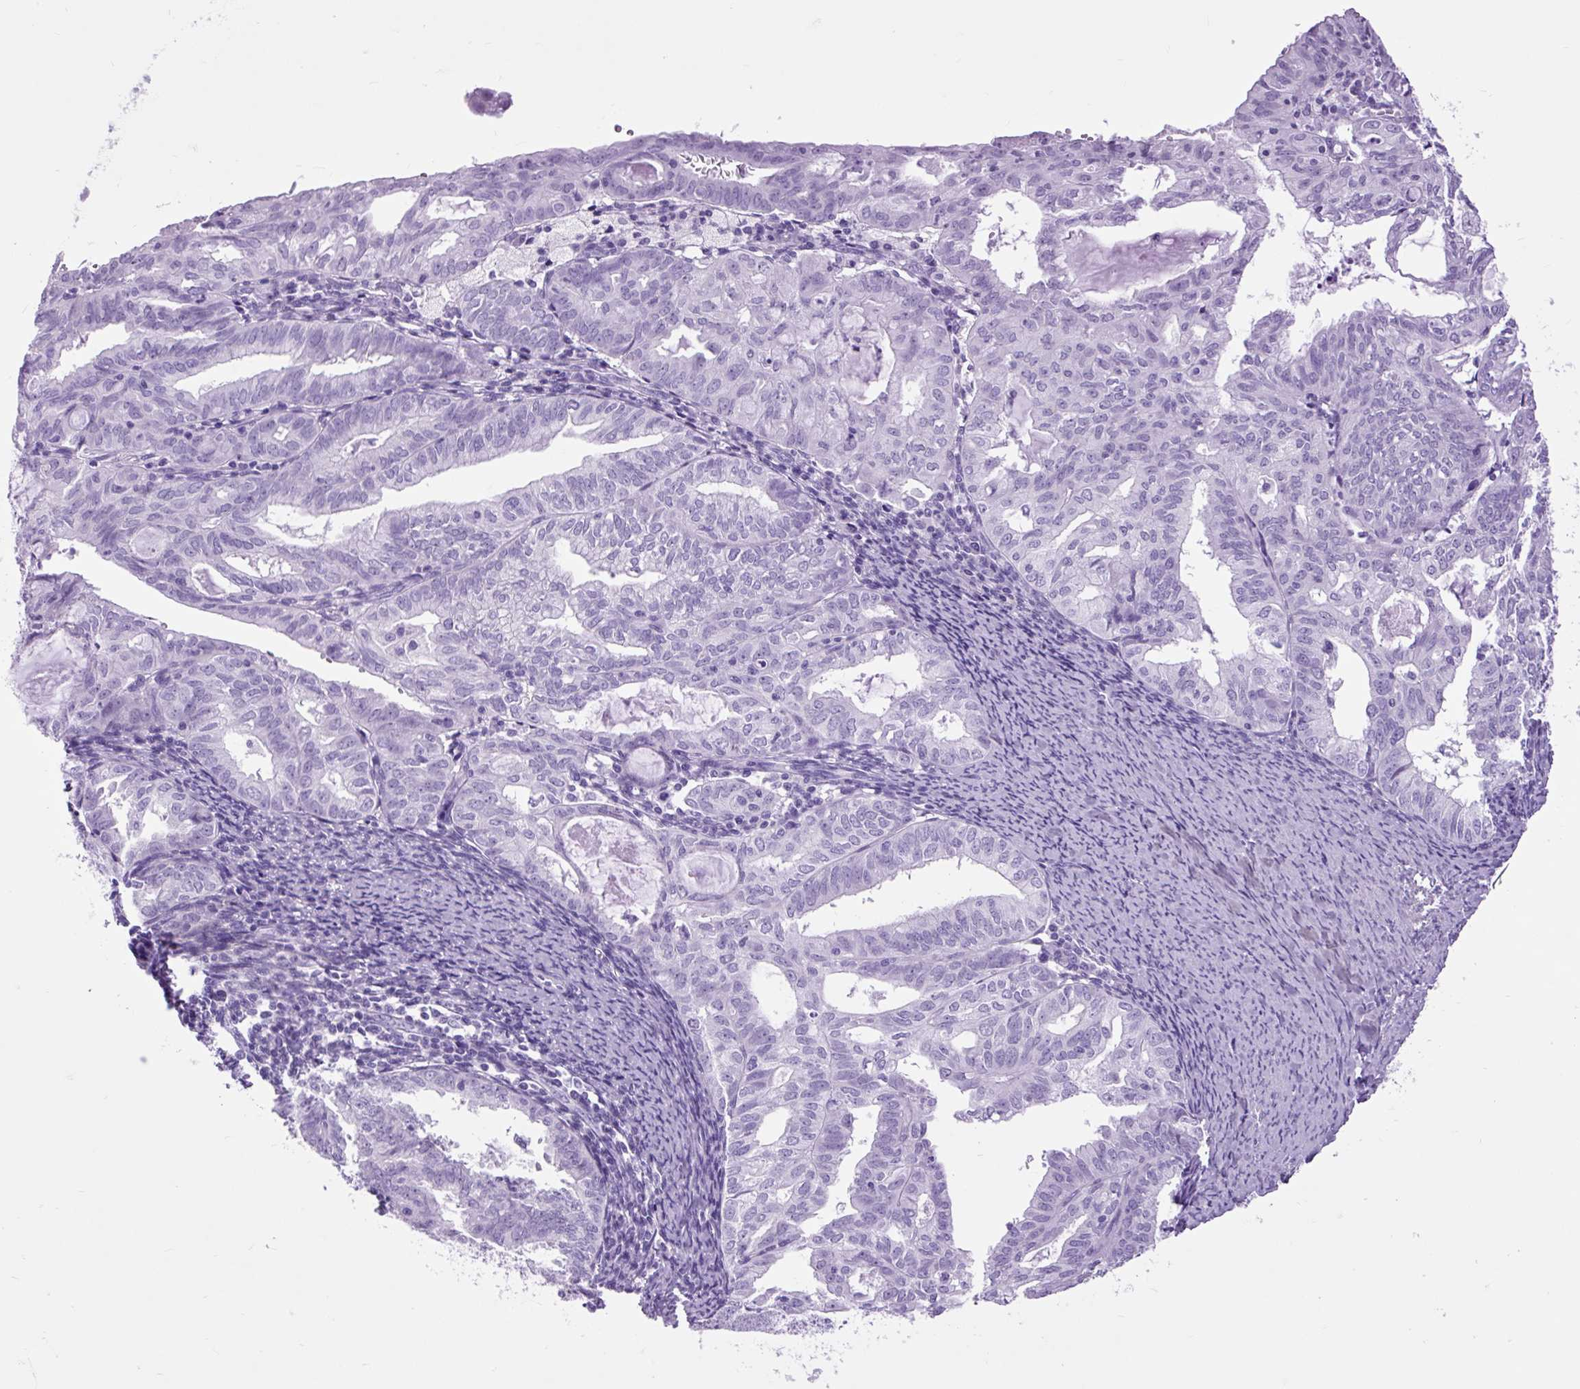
{"staining": {"intensity": "negative", "quantity": "none", "location": "none"}, "tissue": "endometrial cancer", "cell_type": "Tumor cells", "image_type": "cancer", "snomed": [{"axis": "morphology", "description": "Adenocarcinoma, NOS"}, {"axis": "topography", "description": "Endometrium"}], "caption": "Immunohistochemistry micrograph of human endometrial cancer stained for a protein (brown), which demonstrates no expression in tumor cells.", "gene": "DPP6", "patient": {"sex": "female", "age": 70}}